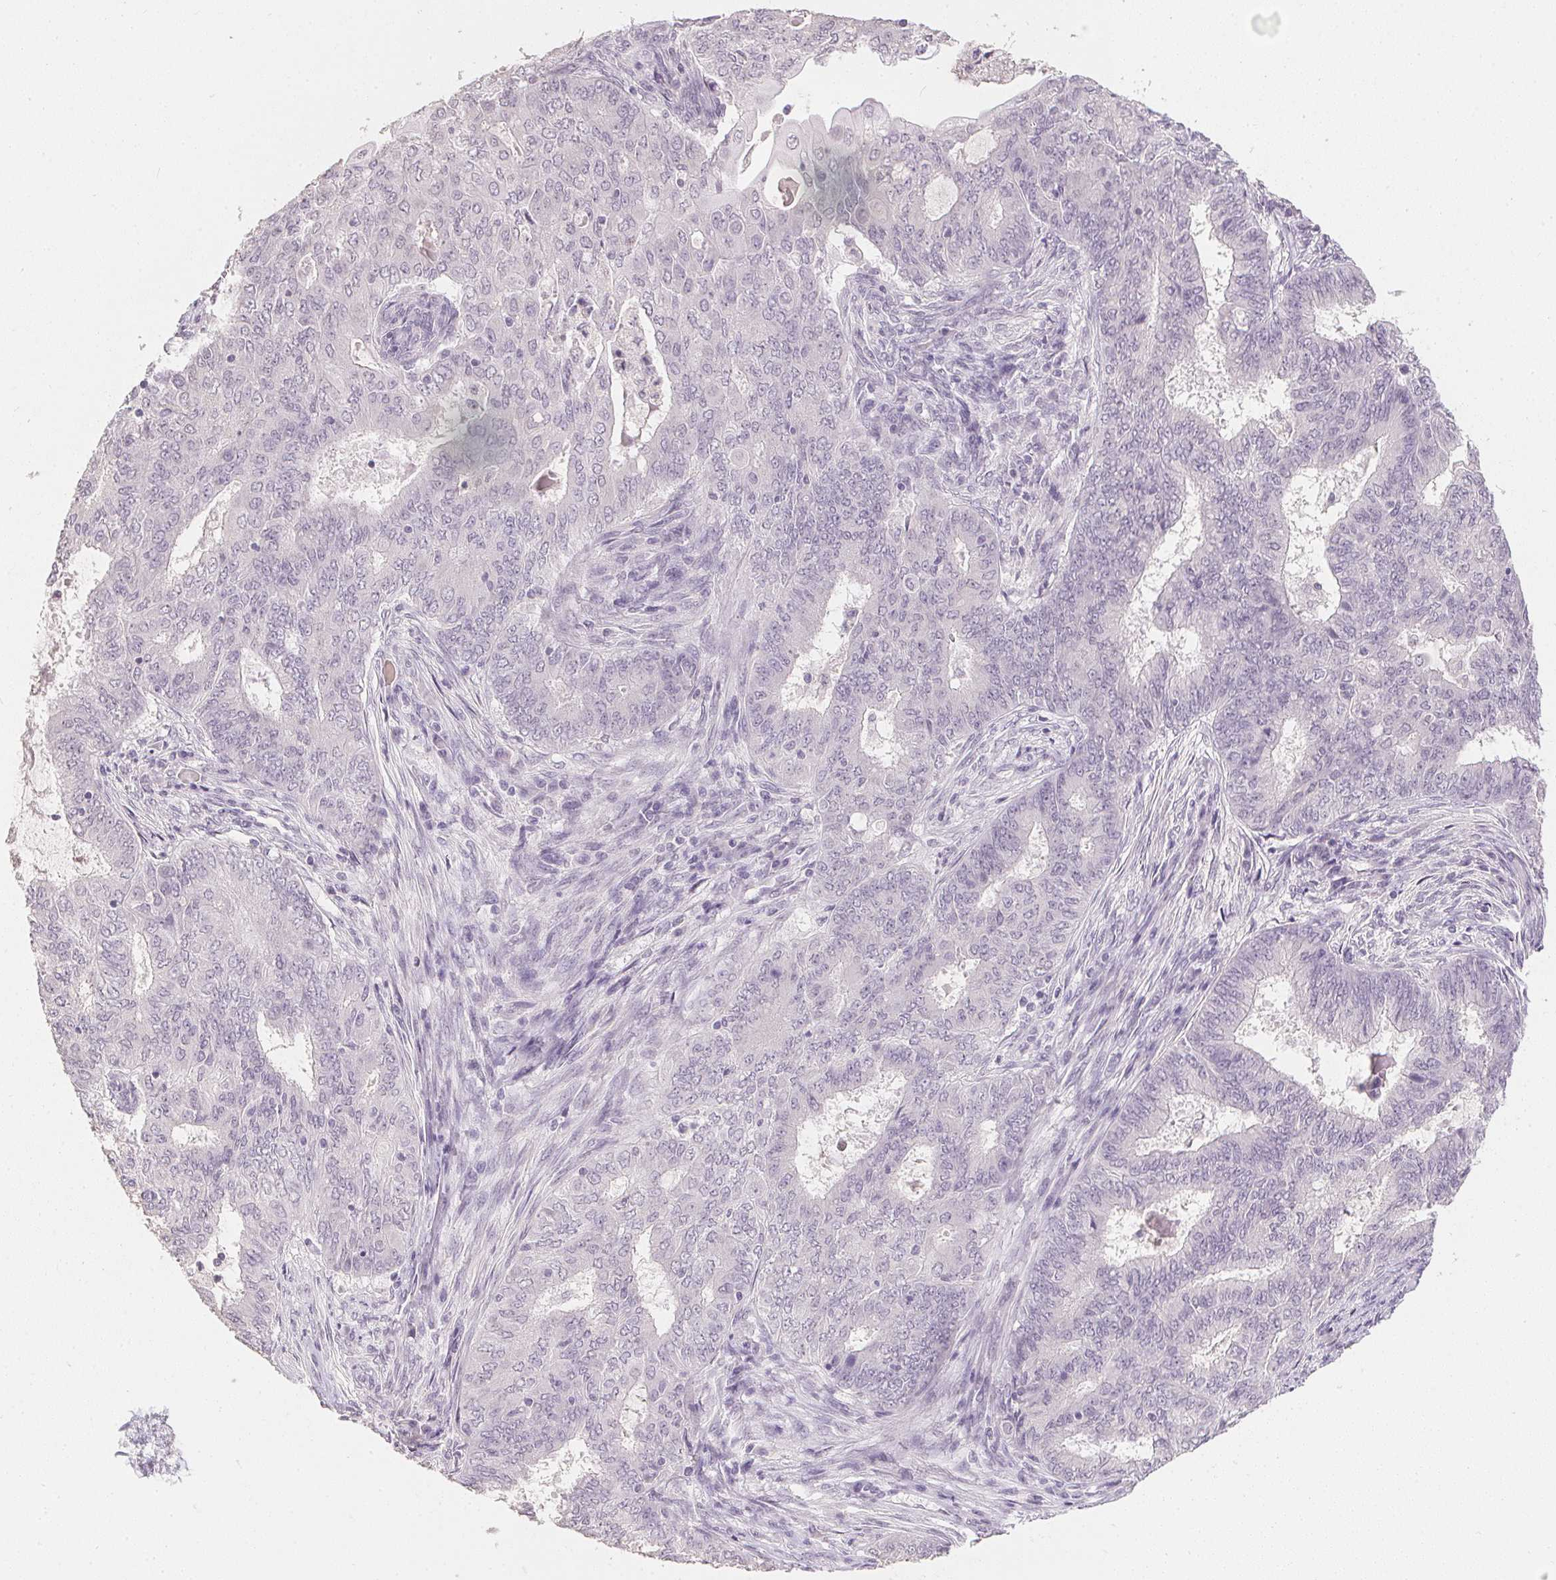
{"staining": {"intensity": "negative", "quantity": "none", "location": "none"}, "tissue": "endometrial cancer", "cell_type": "Tumor cells", "image_type": "cancer", "snomed": [{"axis": "morphology", "description": "Adenocarcinoma, NOS"}, {"axis": "topography", "description": "Endometrium"}], "caption": "This is a micrograph of immunohistochemistry (IHC) staining of endometrial cancer, which shows no positivity in tumor cells. The staining is performed using DAB (3,3'-diaminobenzidine) brown chromogen with nuclei counter-stained in using hematoxylin.", "gene": "PPY", "patient": {"sex": "female", "age": 62}}